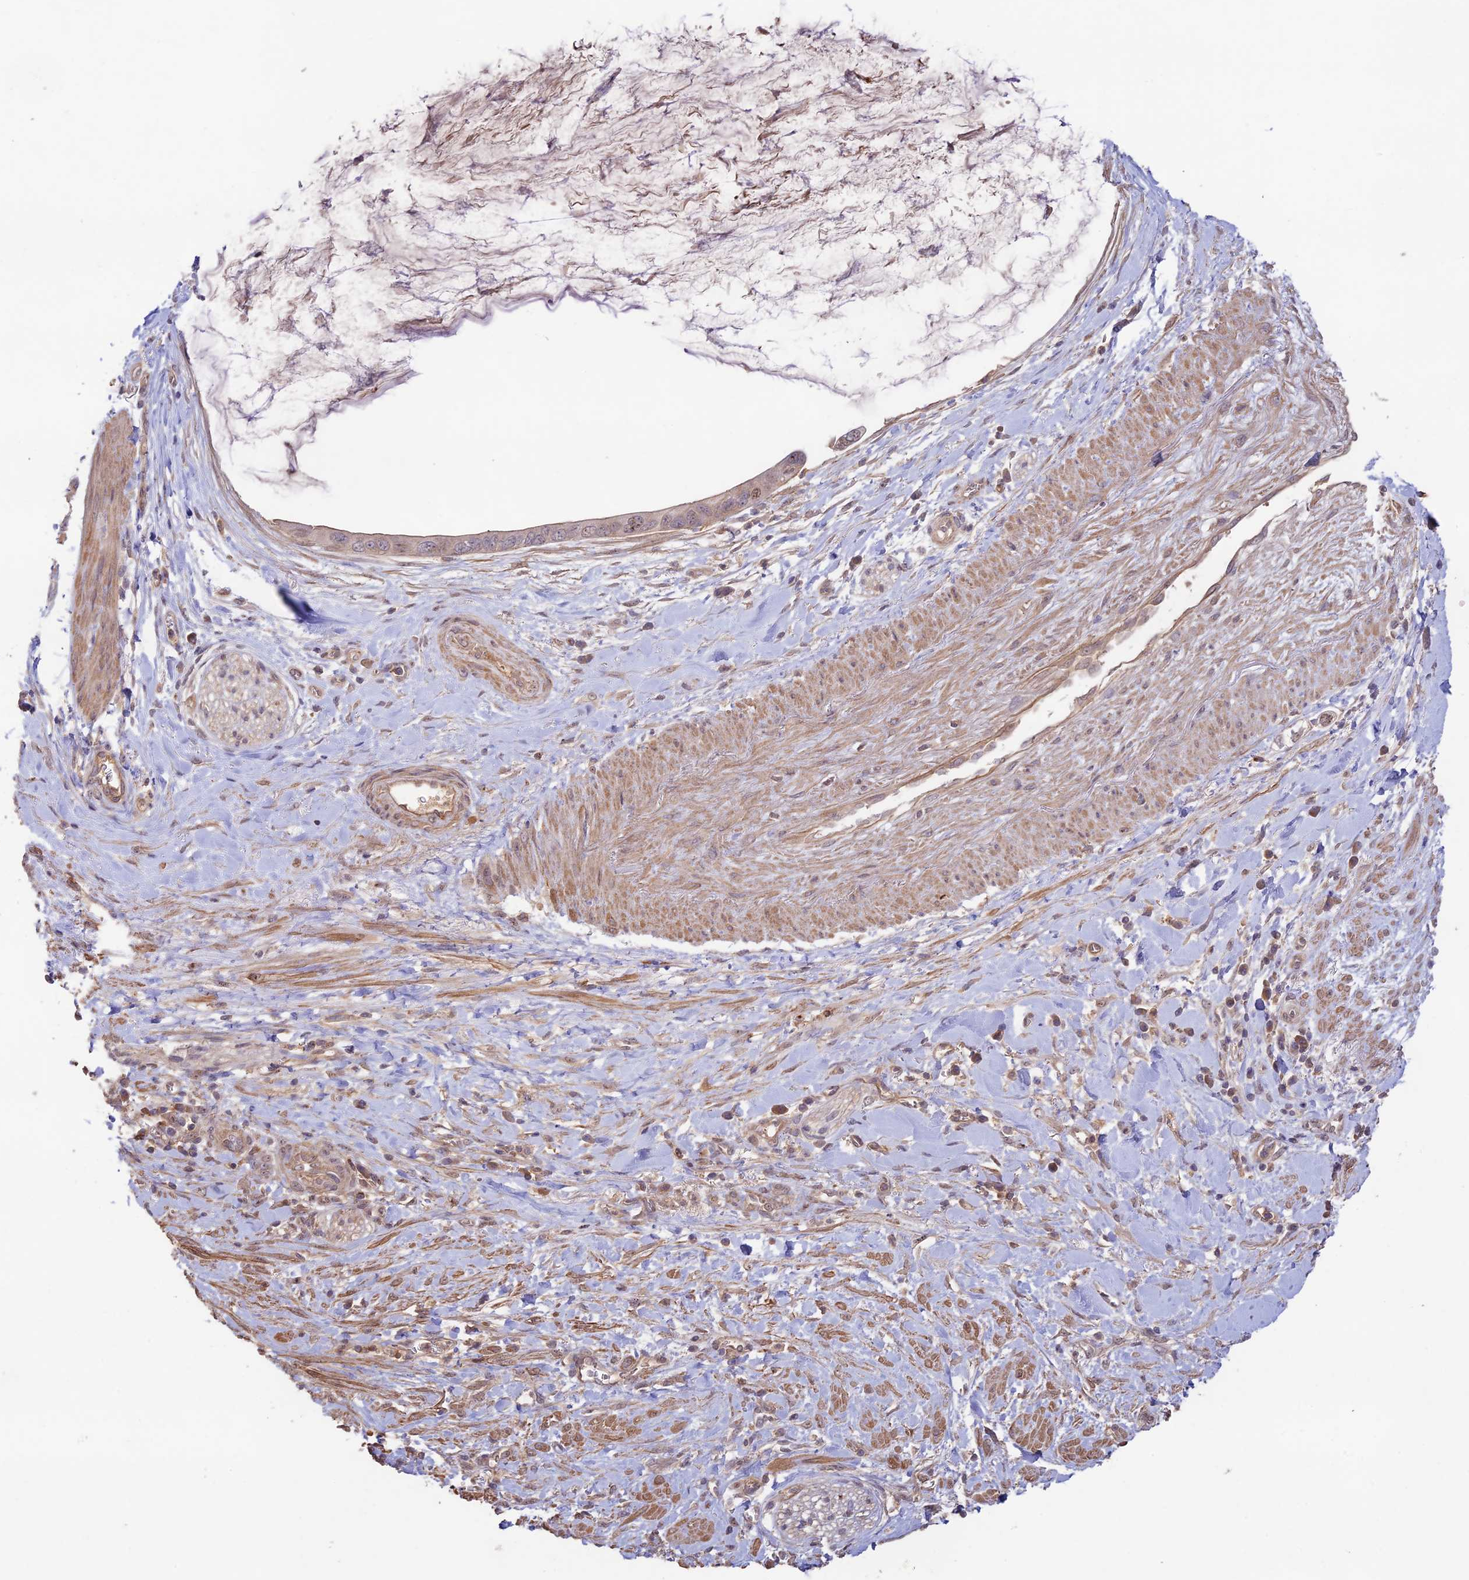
{"staining": {"intensity": "moderate", "quantity": "25%-75%", "location": "nuclear"}, "tissue": "pancreatic cancer", "cell_type": "Tumor cells", "image_type": "cancer", "snomed": [{"axis": "morphology", "description": "Adenocarcinoma, NOS"}, {"axis": "topography", "description": "Pancreas"}], "caption": "An image showing moderate nuclear expression in approximately 25%-75% of tumor cells in pancreatic adenocarcinoma, as visualized by brown immunohistochemical staining.", "gene": "CLCF1", "patient": {"sex": "male", "age": 75}}